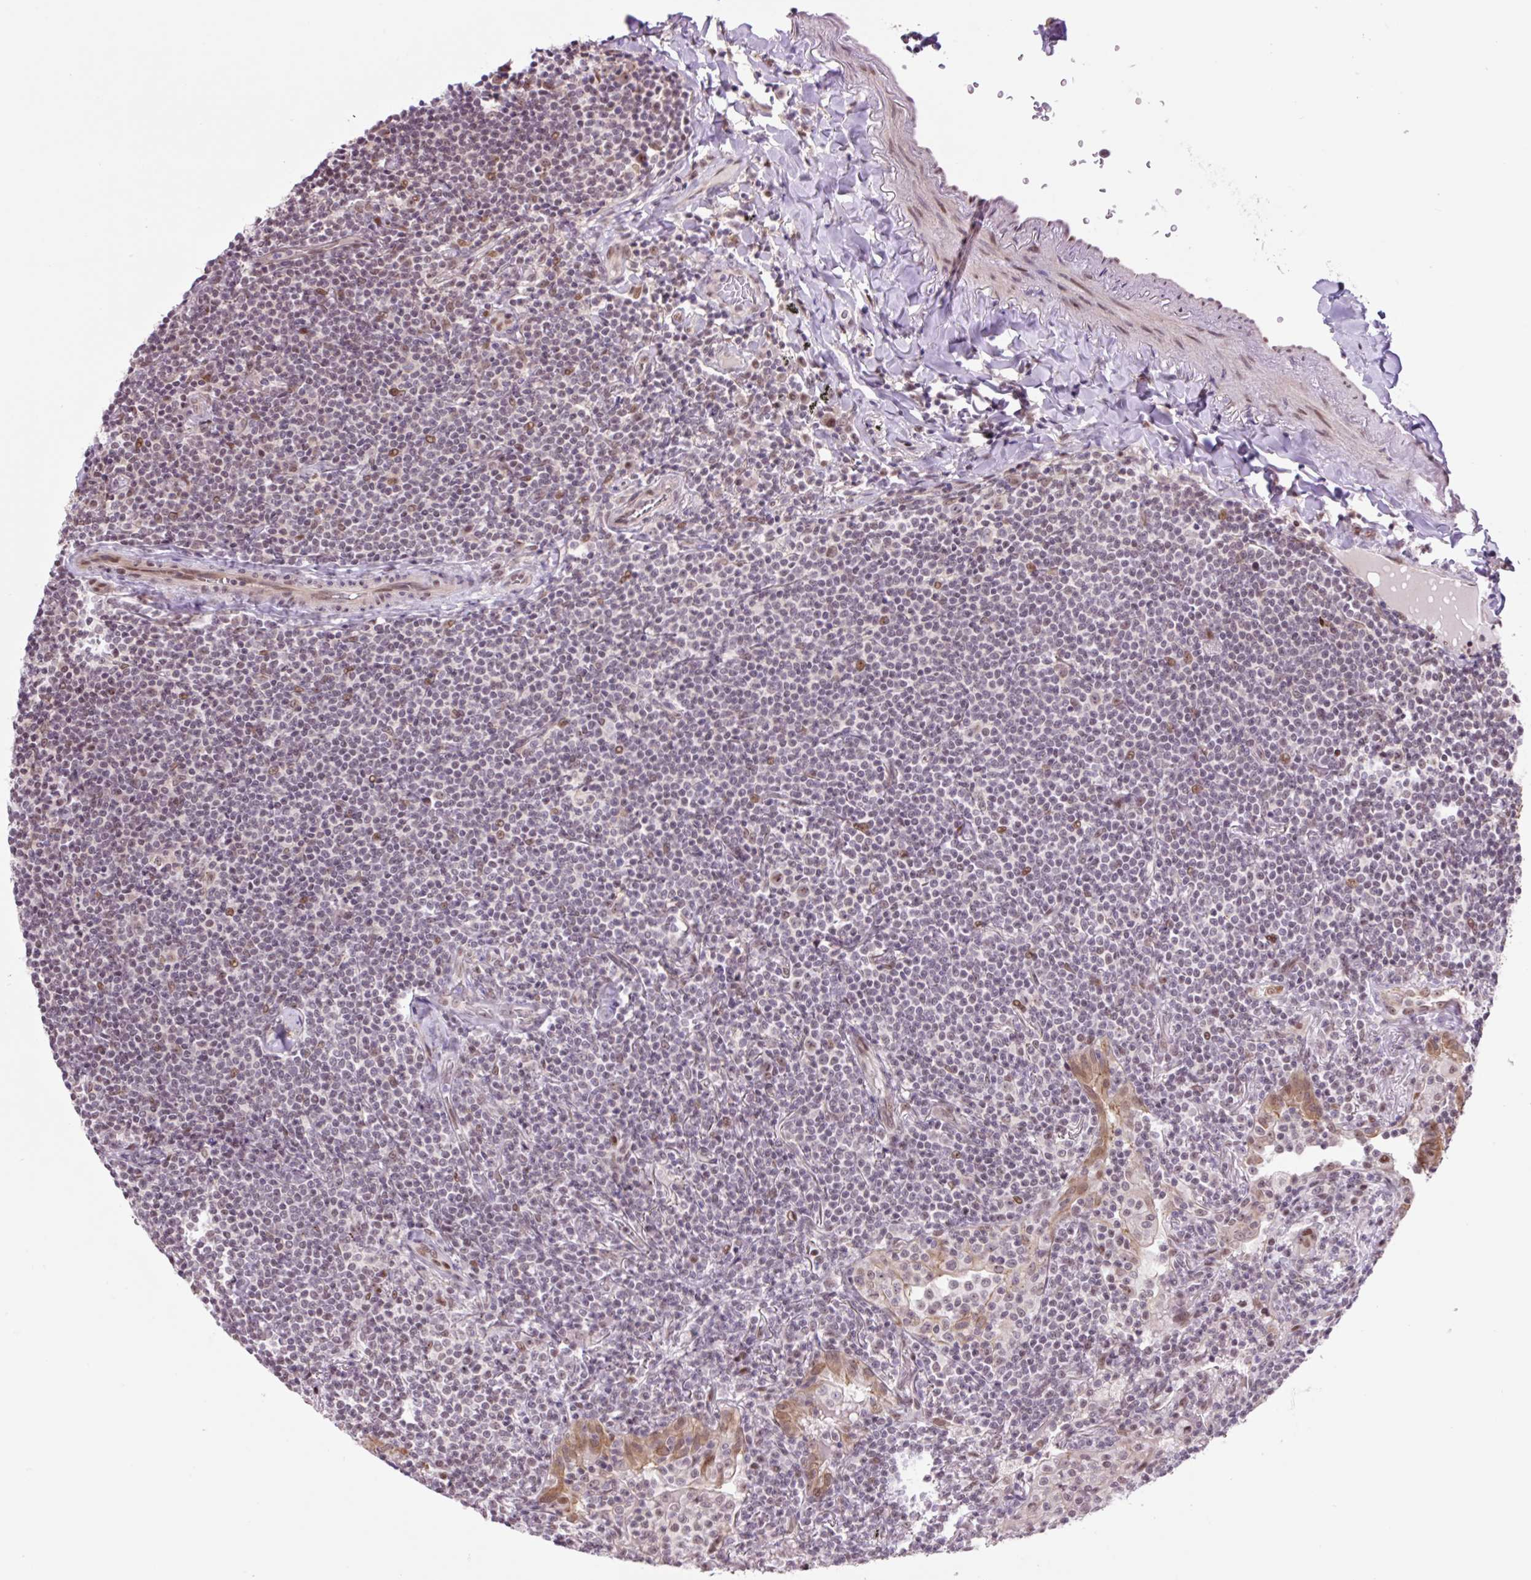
{"staining": {"intensity": "negative", "quantity": "none", "location": "none"}, "tissue": "lymphoma", "cell_type": "Tumor cells", "image_type": "cancer", "snomed": [{"axis": "morphology", "description": "Malignant lymphoma, non-Hodgkin's type, Low grade"}, {"axis": "topography", "description": "Lung"}], "caption": "DAB (3,3'-diaminobenzidine) immunohistochemical staining of malignant lymphoma, non-Hodgkin's type (low-grade) demonstrates no significant positivity in tumor cells.", "gene": "TAF1A", "patient": {"sex": "female", "age": 71}}